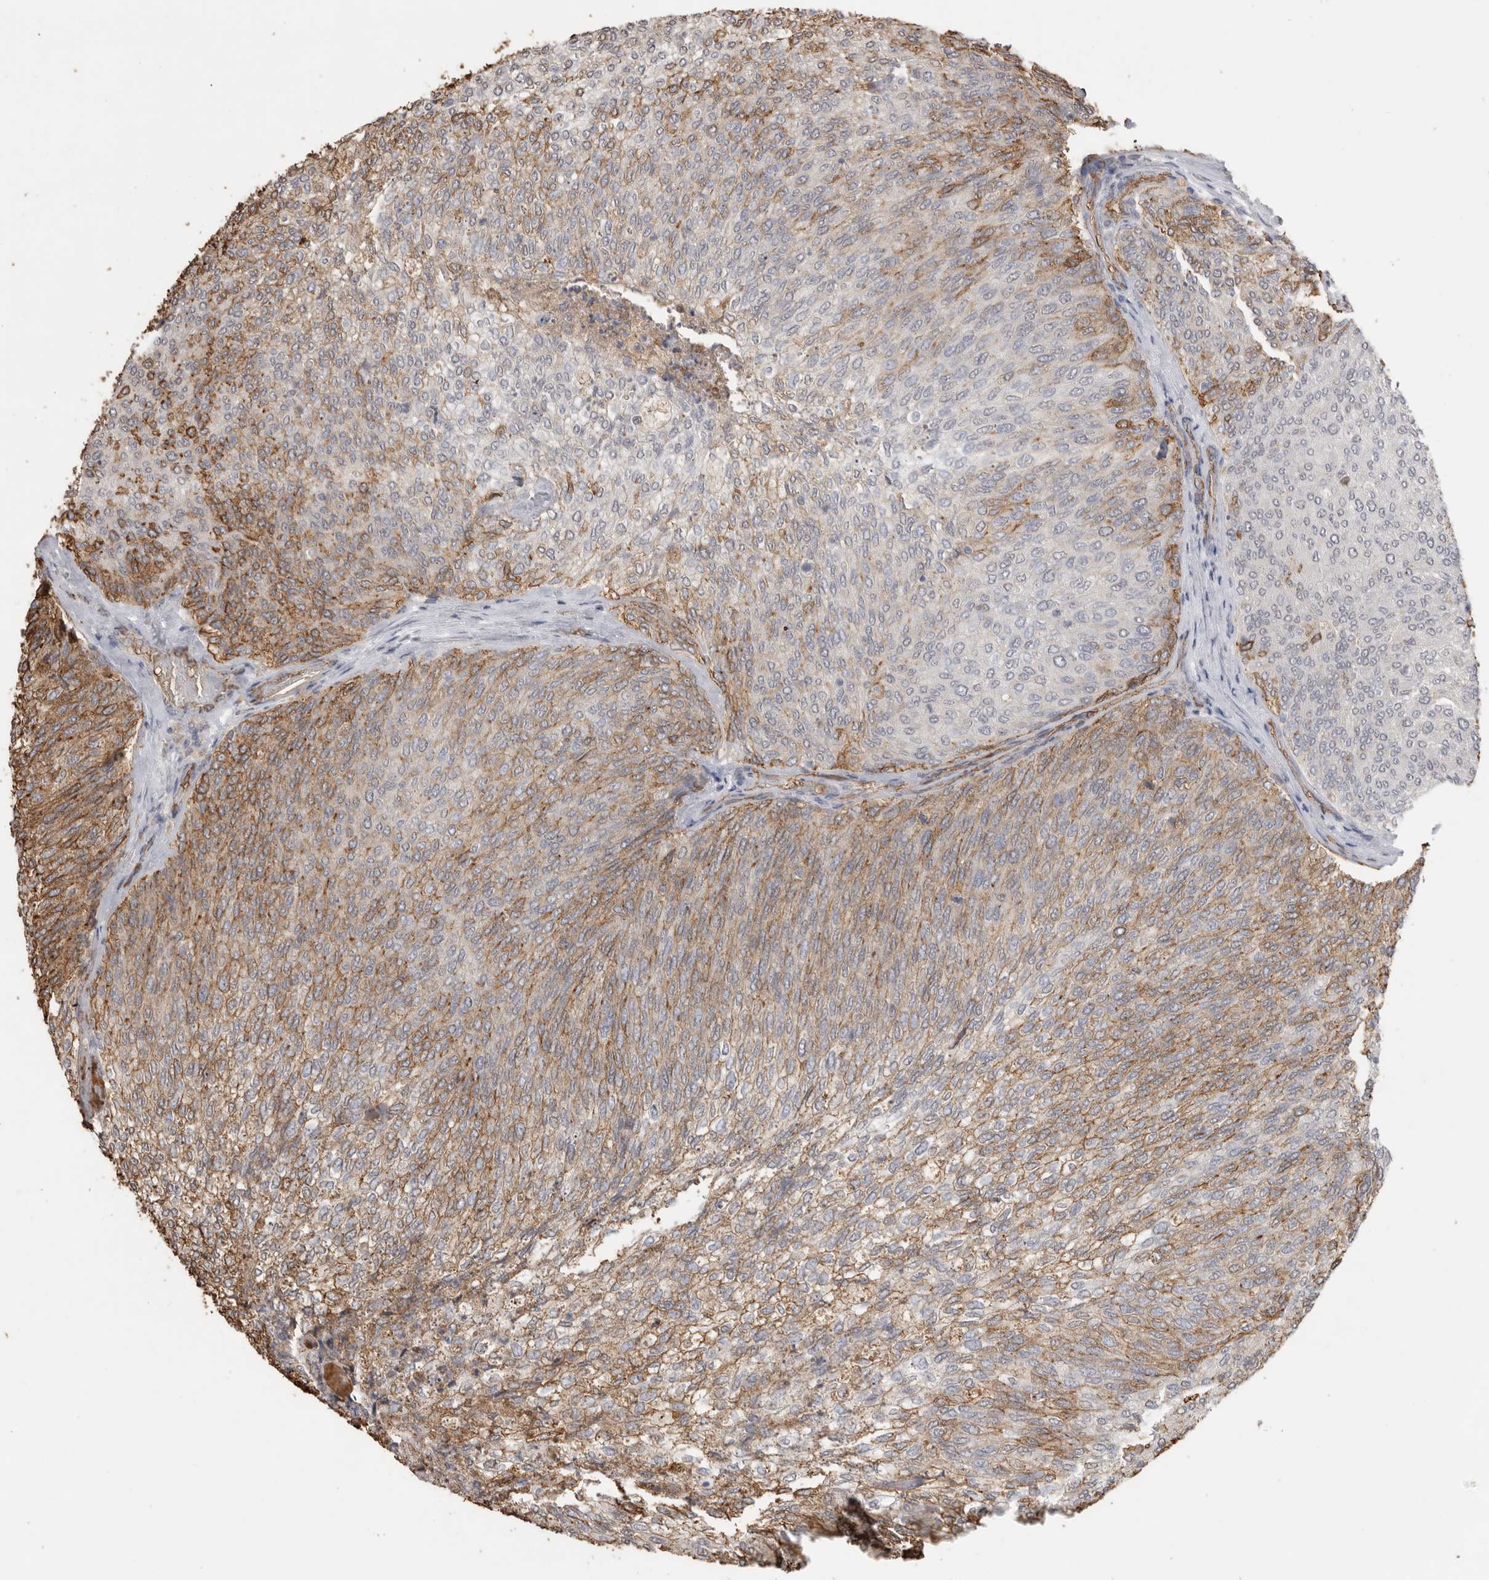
{"staining": {"intensity": "moderate", "quantity": "25%-75%", "location": "cytoplasmic/membranous"}, "tissue": "urothelial cancer", "cell_type": "Tumor cells", "image_type": "cancer", "snomed": [{"axis": "morphology", "description": "Urothelial carcinoma, Low grade"}, {"axis": "topography", "description": "Urinary bladder"}], "caption": "Moderate cytoplasmic/membranous protein staining is seen in approximately 25%-75% of tumor cells in urothelial carcinoma (low-grade).", "gene": "IL27", "patient": {"sex": "female", "age": 79}}